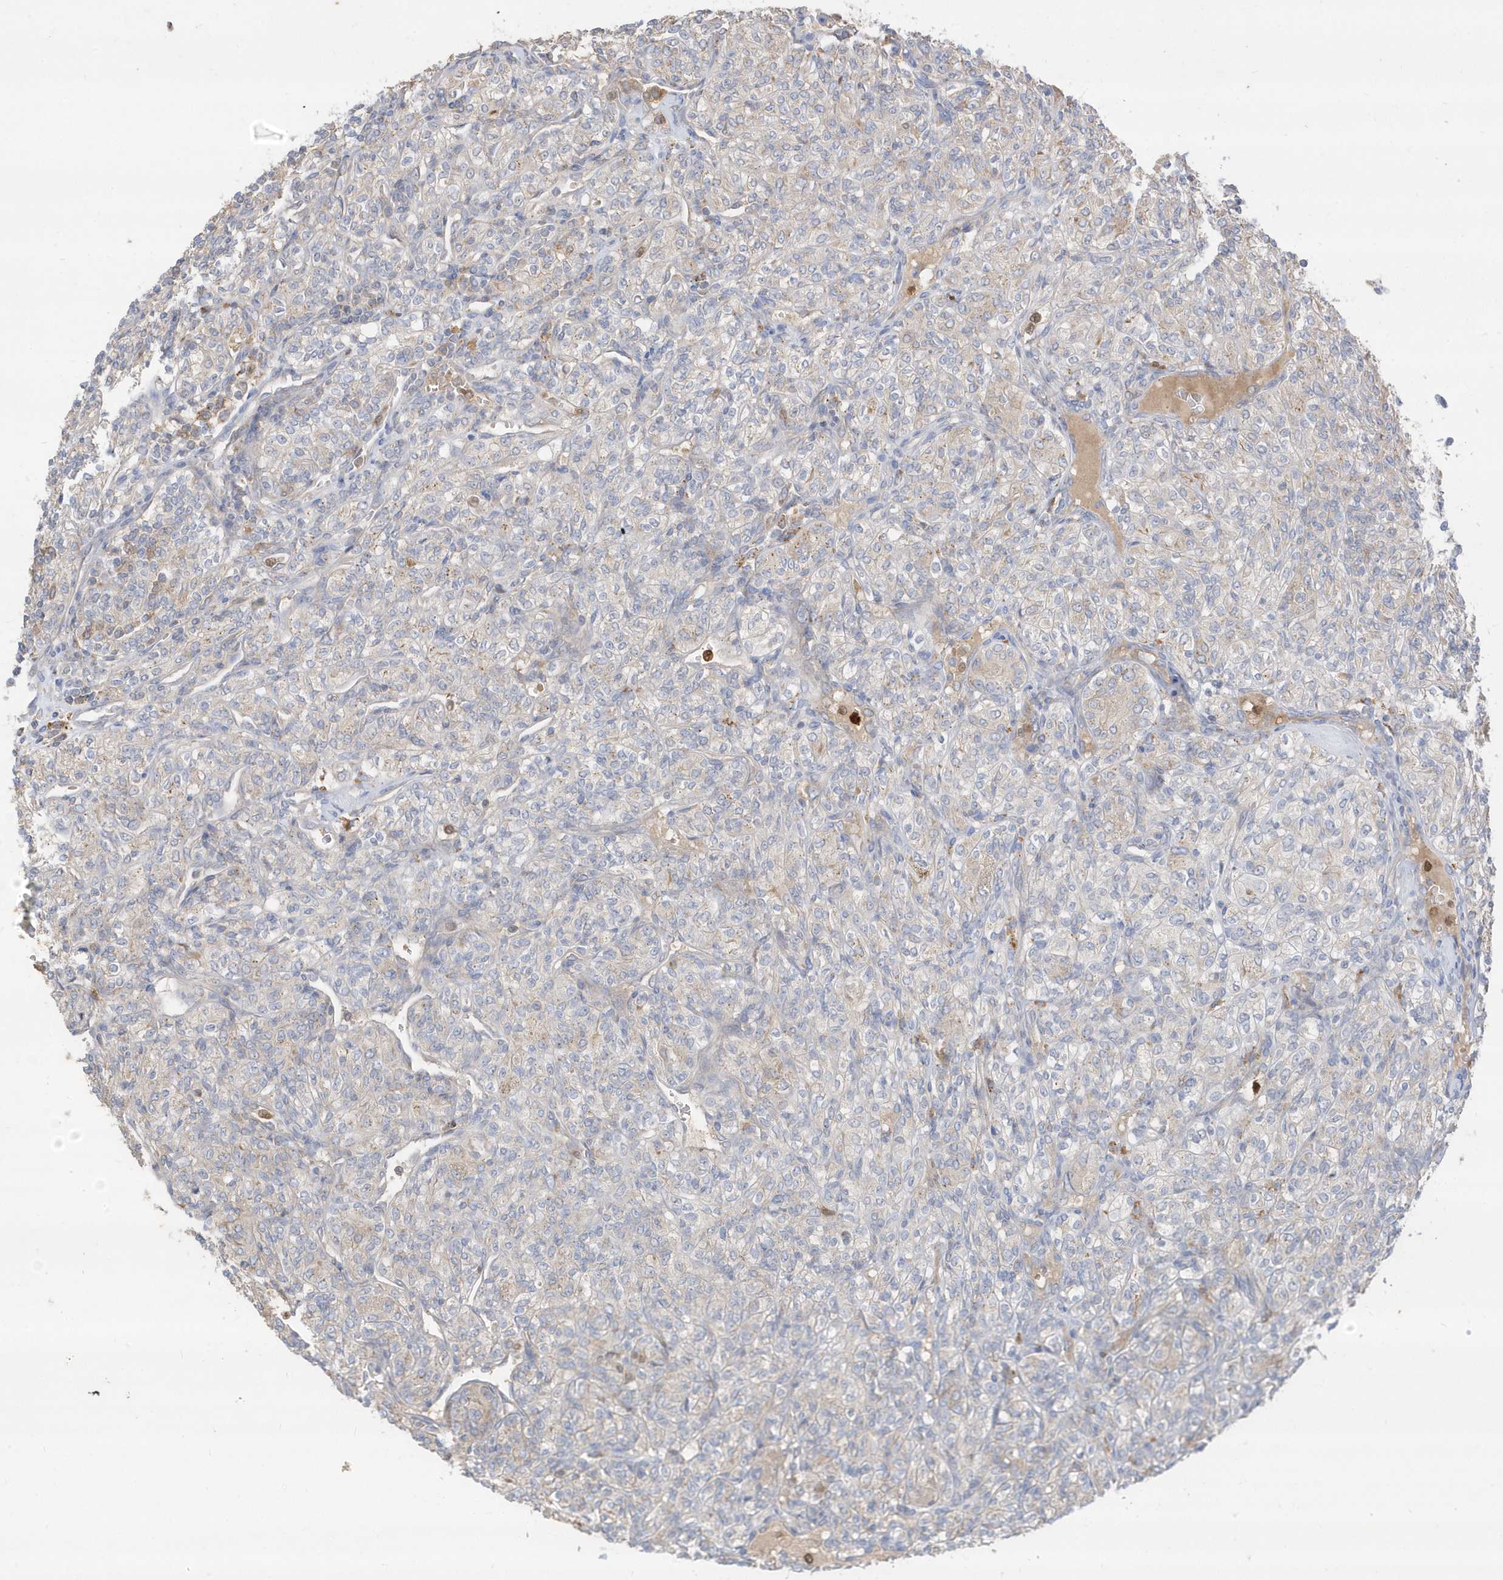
{"staining": {"intensity": "negative", "quantity": "none", "location": "none"}, "tissue": "renal cancer", "cell_type": "Tumor cells", "image_type": "cancer", "snomed": [{"axis": "morphology", "description": "Adenocarcinoma, NOS"}, {"axis": "topography", "description": "Kidney"}], "caption": "Adenocarcinoma (renal) was stained to show a protein in brown. There is no significant positivity in tumor cells.", "gene": "DPP9", "patient": {"sex": "male", "age": 77}}